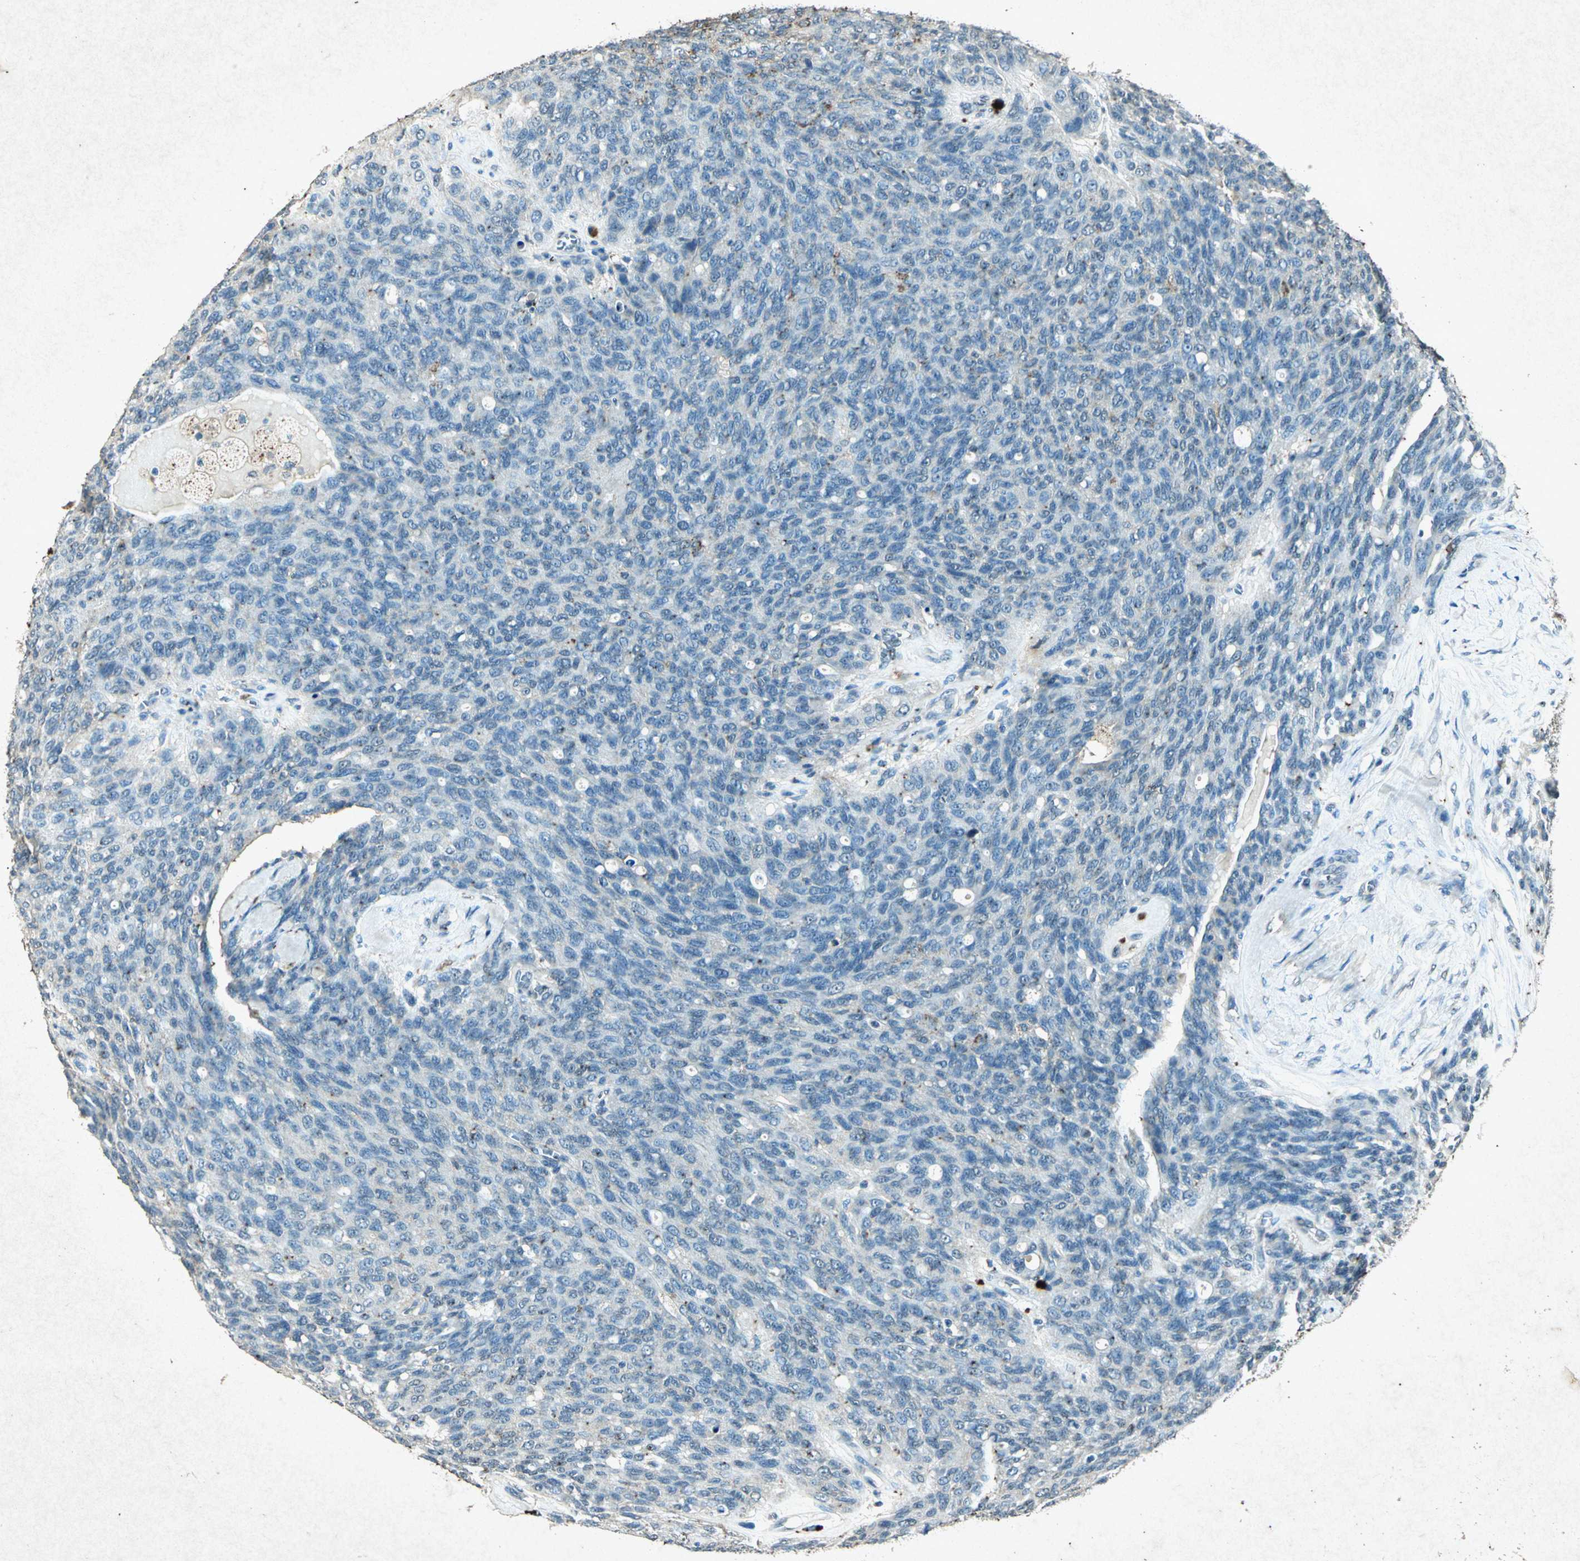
{"staining": {"intensity": "negative", "quantity": "none", "location": "none"}, "tissue": "ovarian cancer", "cell_type": "Tumor cells", "image_type": "cancer", "snomed": [{"axis": "morphology", "description": "Carcinoma, endometroid"}, {"axis": "topography", "description": "Ovary"}], "caption": "Immunohistochemical staining of human ovarian cancer exhibits no significant positivity in tumor cells.", "gene": "PSEN1", "patient": {"sex": "female", "age": 60}}